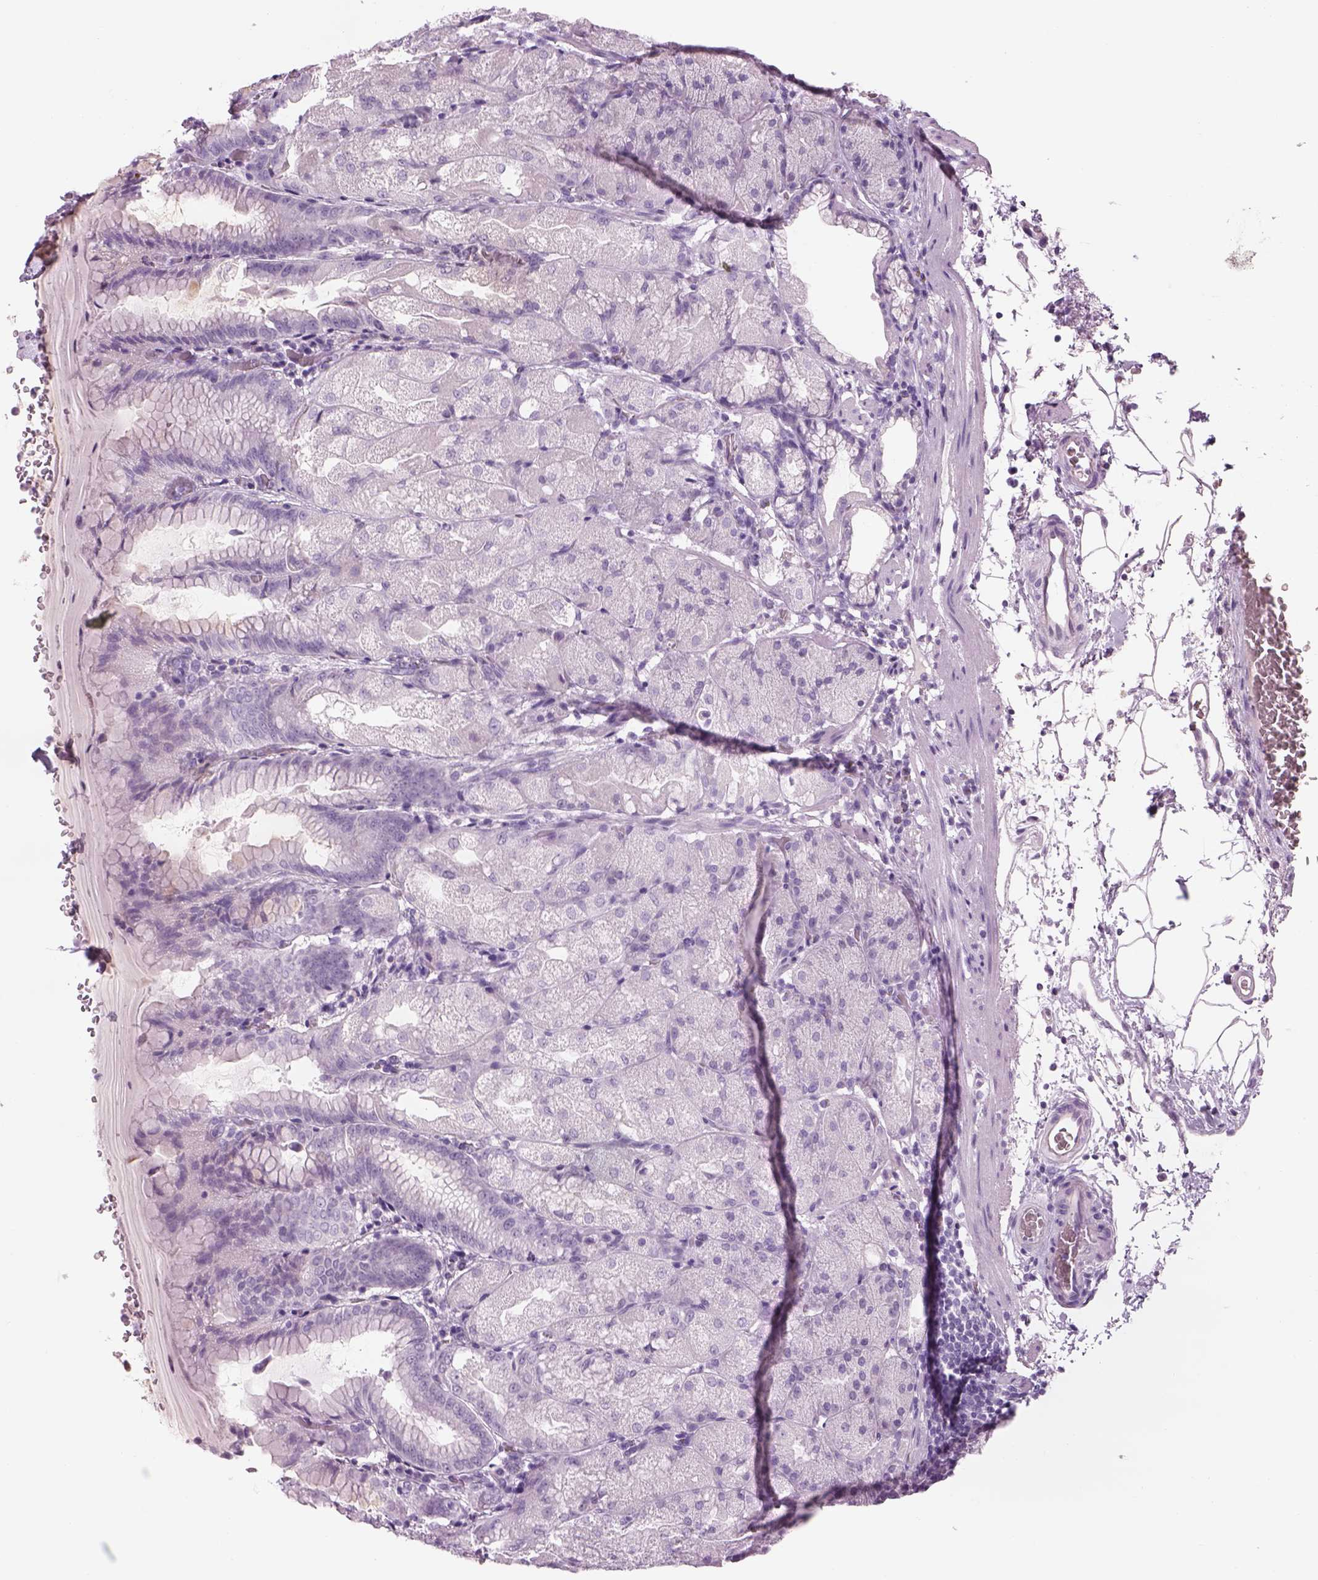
{"staining": {"intensity": "negative", "quantity": "none", "location": "none"}, "tissue": "stomach", "cell_type": "Glandular cells", "image_type": "normal", "snomed": [{"axis": "morphology", "description": "Normal tissue, NOS"}, {"axis": "topography", "description": "Stomach, upper"}, {"axis": "topography", "description": "Stomach"}, {"axis": "topography", "description": "Stomach, lower"}], "caption": "Histopathology image shows no protein expression in glandular cells of normal stomach.", "gene": "GAS2L2", "patient": {"sex": "male", "age": 62}}